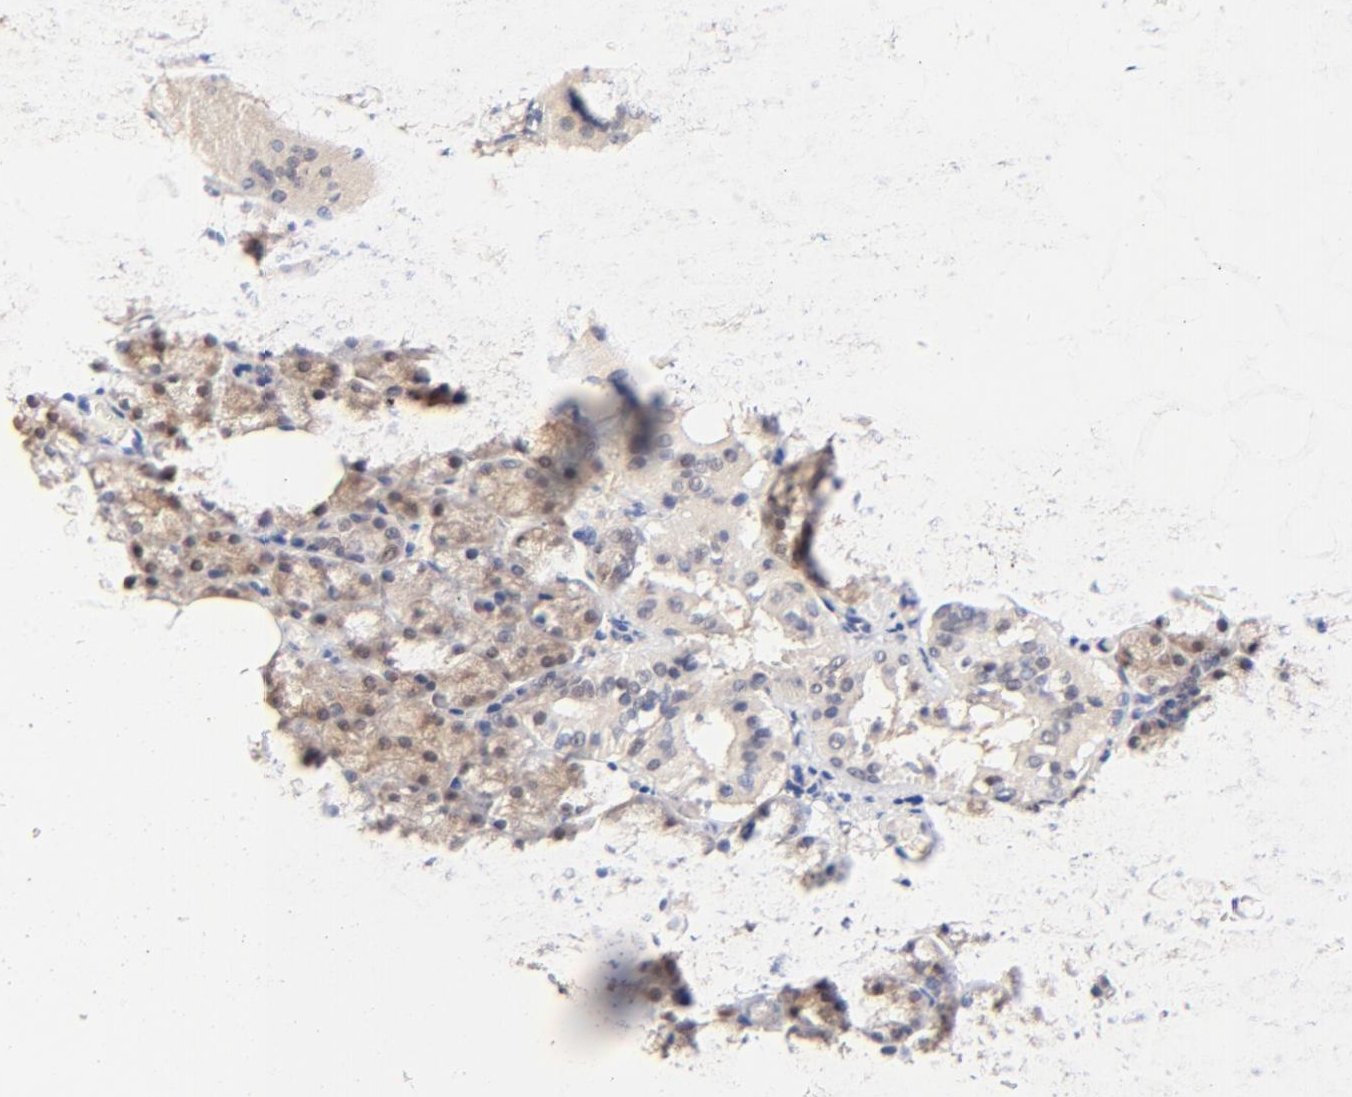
{"staining": {"intensity": "weak", "quantity": "25%-75%", "location": "cytoplasmic/membranous,nuclear"}, "tissue": "salivary gland", "cell_type": "Glandular cells", "image_type": "normal", "snomed": [{"axis": "morphology", "description": "Normal tissue, NOS"}, {"axis": "topography", "description": "Lymph node"}, {"axis": "topography", "description": "Salivary gland"}], "caption": "Protein expression analysis of normal human salivary gland reveals weak cytoplasmic/membranous,nuclear positivity in approximately 25%-75% of glandular cells. (Stains: DAB (3,3'-diaminobenzidine) in brown, nuclei in blue, Microscopy: brightfield microscopy at high magnification).", "gene": "TXNL1", "patient": {"sex": "male", "age": 8}}